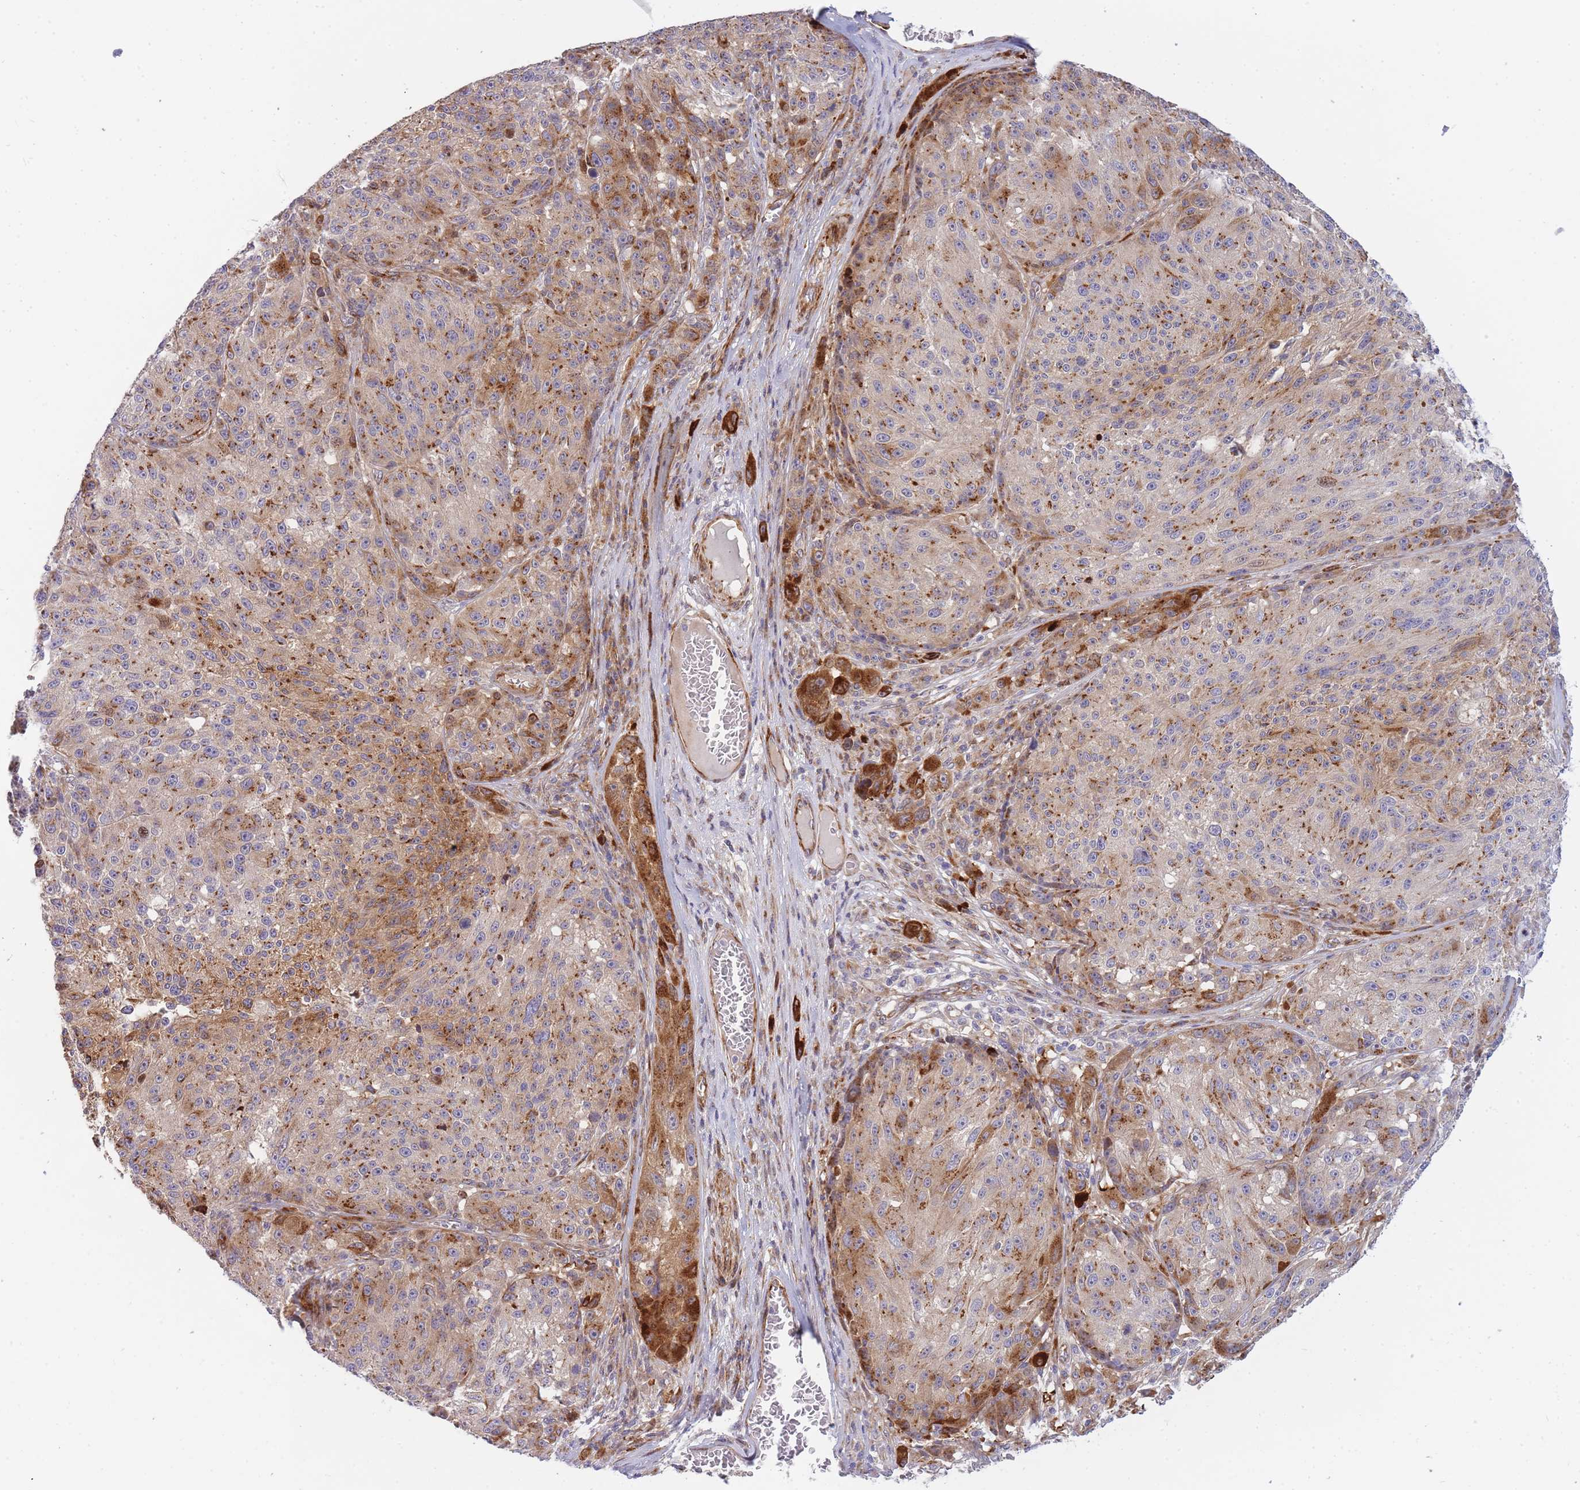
{"staining": {"intensity": "moderate", "quantity": "25%-75%", "location": "cytoplasmic/membranous"}, "tissue": "melanoma", "cell_type": "Tumor cells", "image_type": "cancer", "snomed": [{"axis": "morphology", "description": "Malignant melanoma, NOS"}, {"axis": "topography", "description": "Skin"}], "caption": "DAB immunohistochemical staining of malignant melanoma shows moderate cytoplasmic/membranous protein positivity in about 25%-75% of tumor cells. Nuclei are stained in blue.", "gene": "ATP5MC2", "patient": {"sex": "male", "age": 53}}